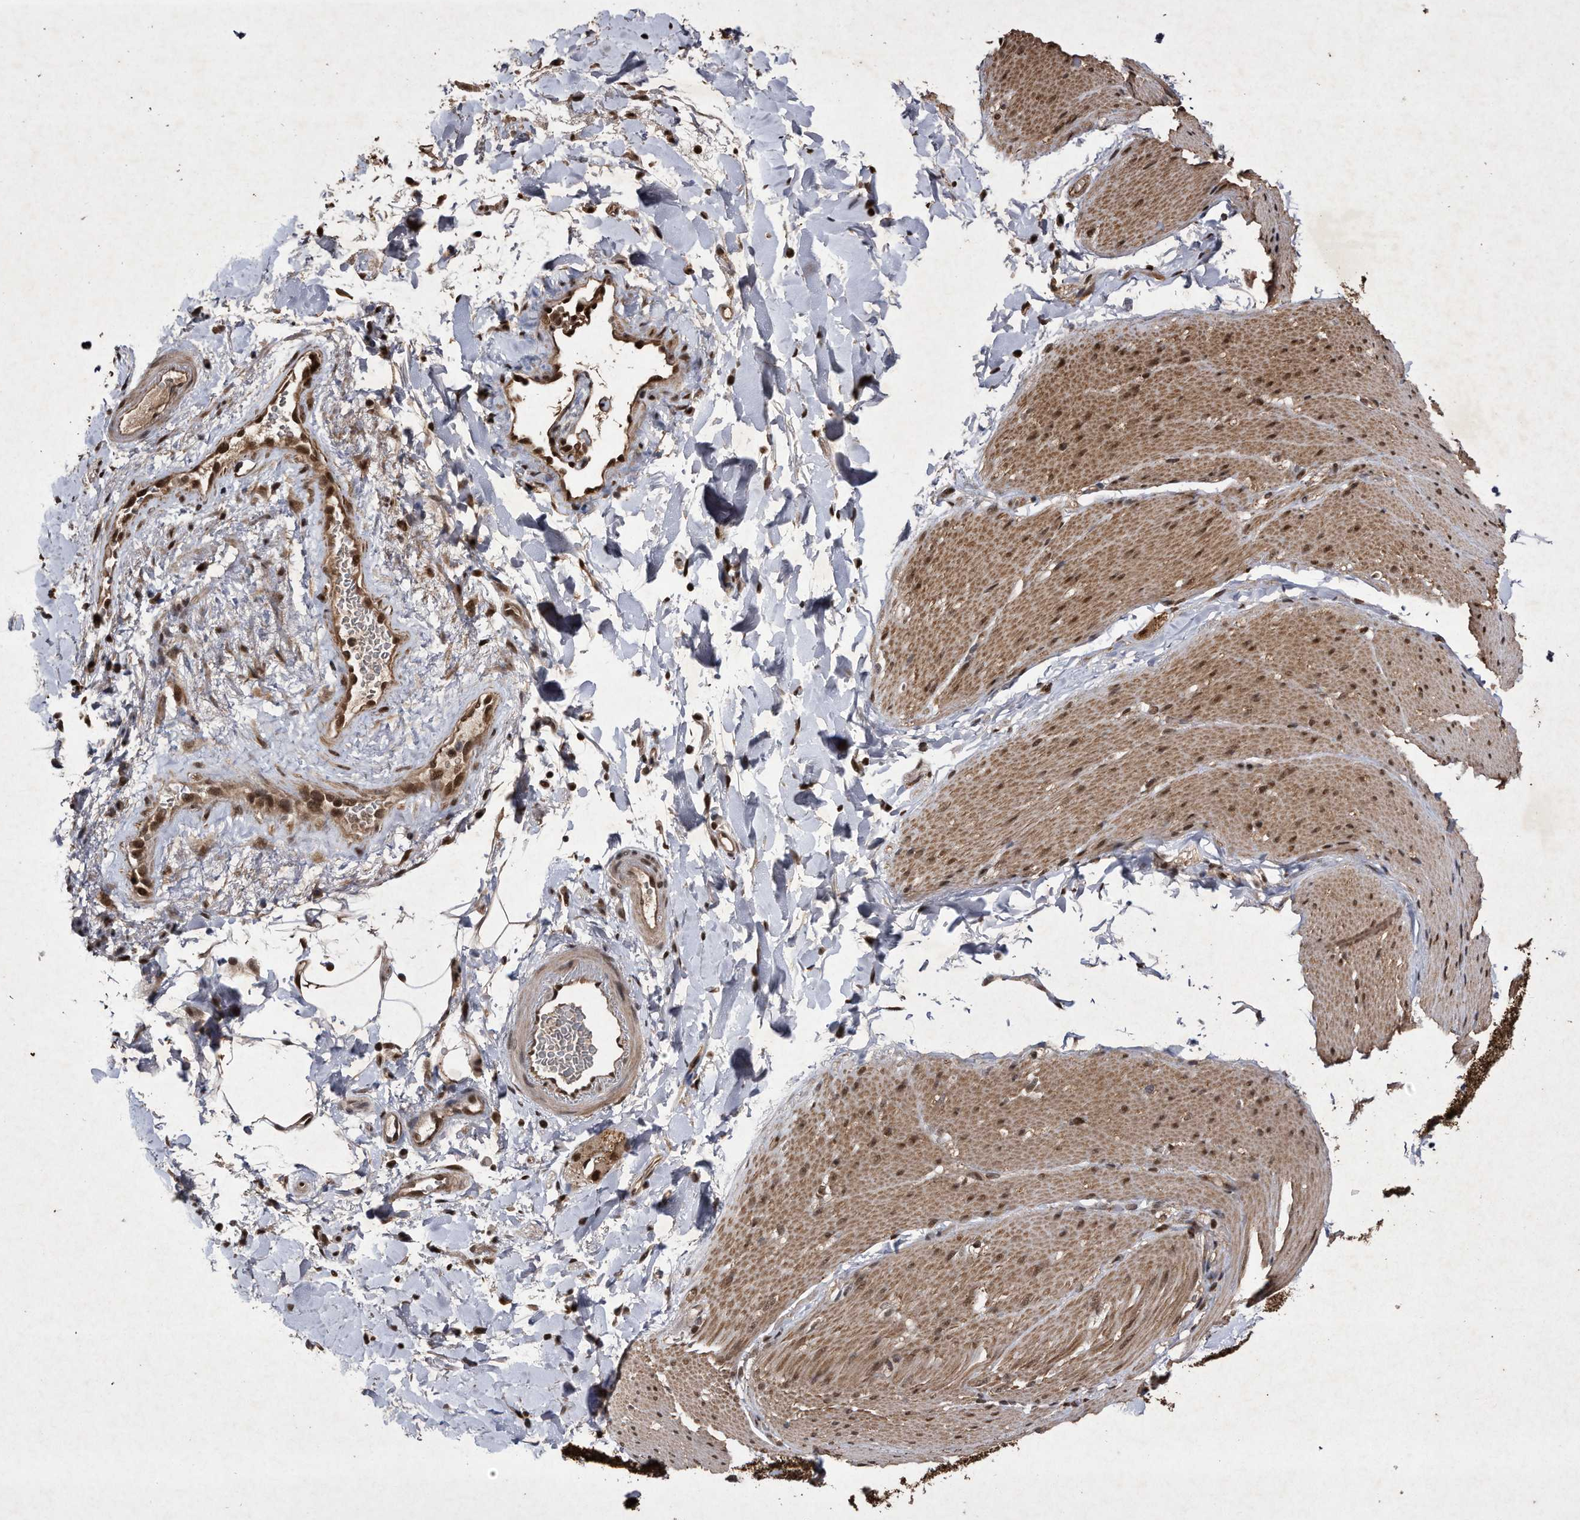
{"staining": {"intensity": "moderate", "quantity": "25%-75%", "location": "cytoplasmic/membranous,nuclear"}, "tissue": "smooth muscle", "cell_type": "Smooth muscle cells", "image_type": "normal", "snomed": [{"axis": "morphology", "description": "Normal tissue, NOS"}, {"axis": "topography", "description": "Smooth muscle"}, {"axis": "topography", "description": "Small intestine"}], "caption": "Immunohistochemistry (IHC) histopathology image of unremarkable human smooth muscle stained for a protein (brown), which exhibits medium levels of moderate cytoplasmic/membranous,nuclear staining in approximately 25%-75% of smooth muscle cells.", "gene": "RAD23B", "patient": {"sex": "female", "age": 84}}